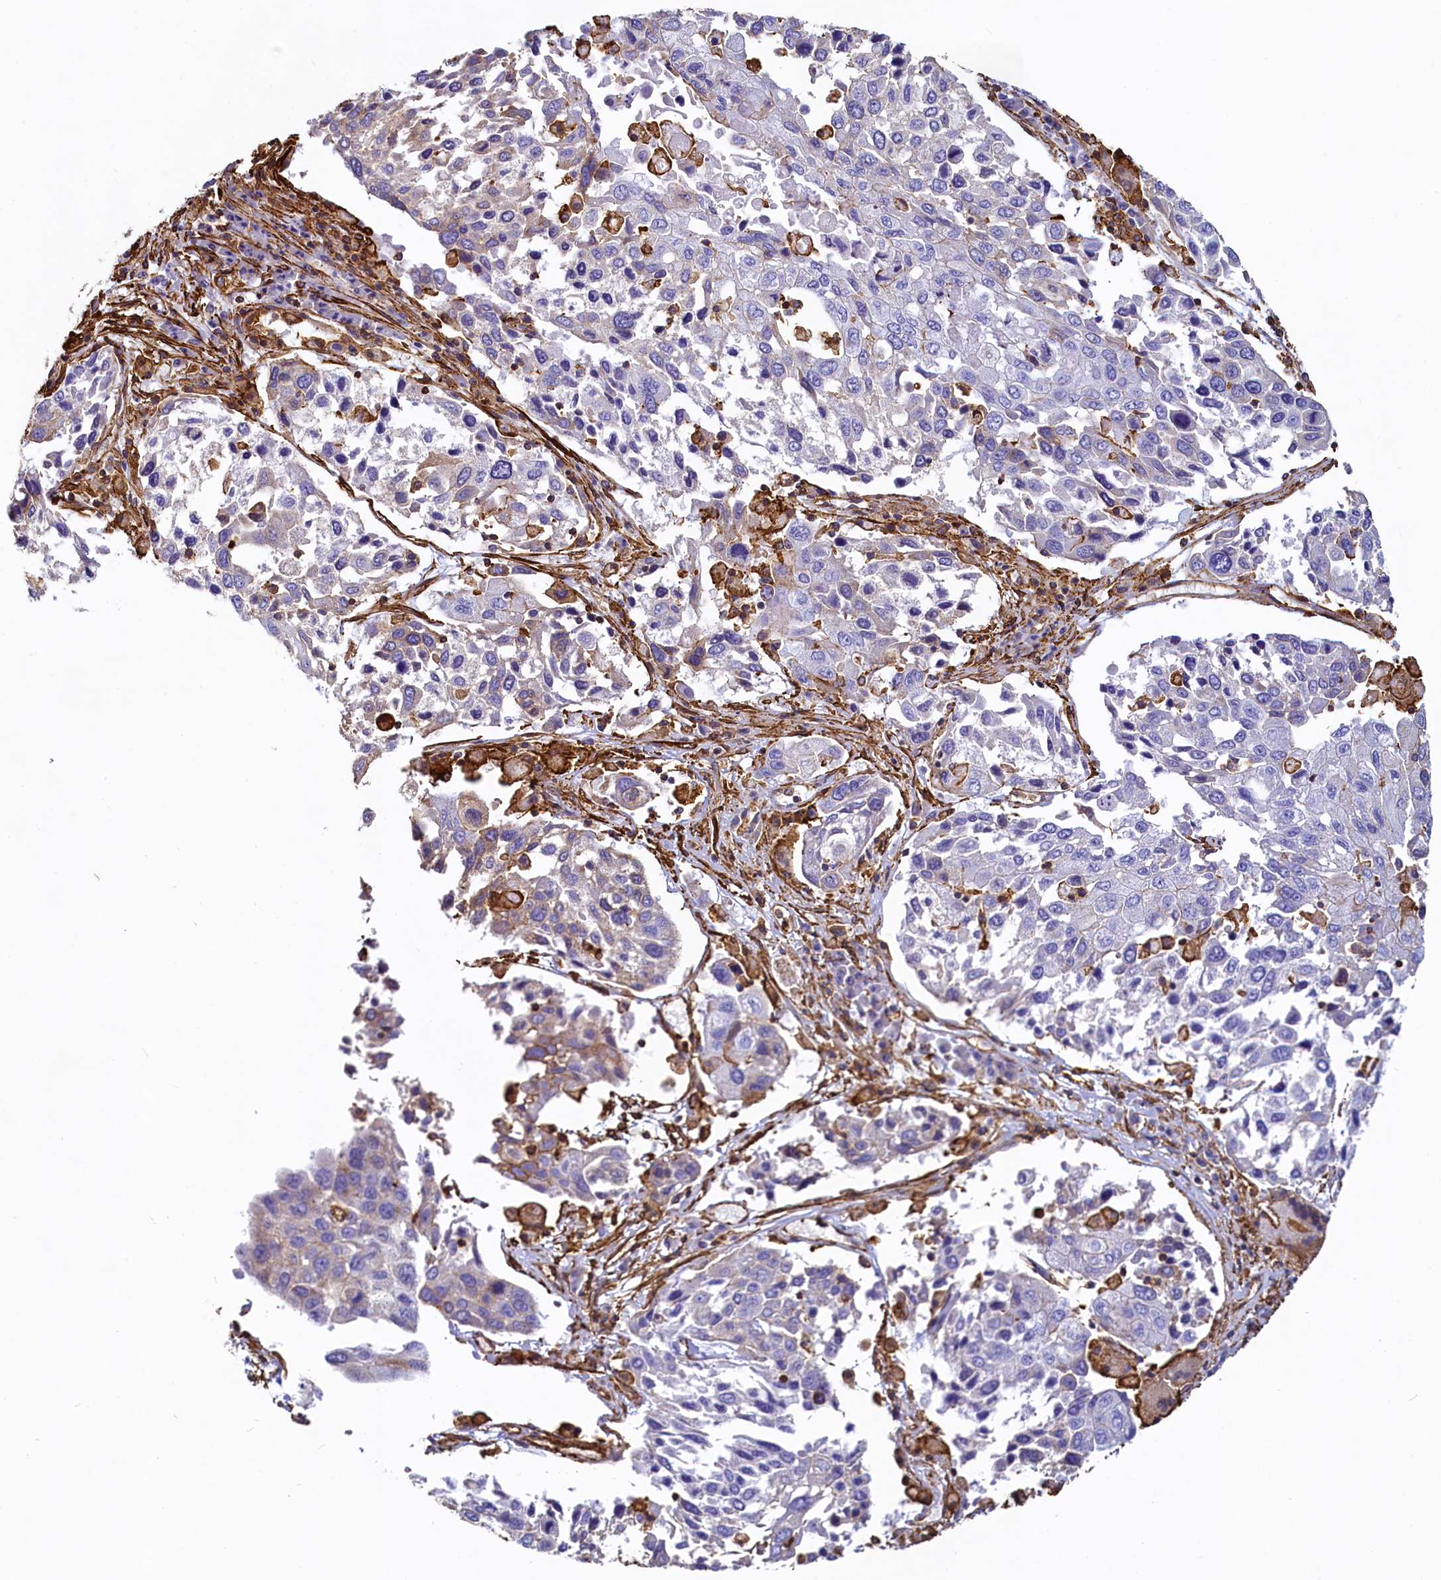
{"staining": {"intensity": "negative", "quantity": "none", "location": "none"}, "tissue": "lung cancer", "cell_type": "Tumor cells", "image_type": "cancer", "snomed": [{"axis": "morphology", "description": "Squamous cell carcinoma, NOS"}, {"axis": "topography", "description": "Lung"}], "caption": "An immunohistochemistry photomicrograph of lung cancer is shown. There is no staining in tumor cells of lung cancer. The staining was performed using DAB to visualize the protein expression in brown, while the nuclei were stained in blue with hematoxylin (Magnification: 20x).", "gene": "THBS1", "patient": {"sex": "male", "age": 65}}